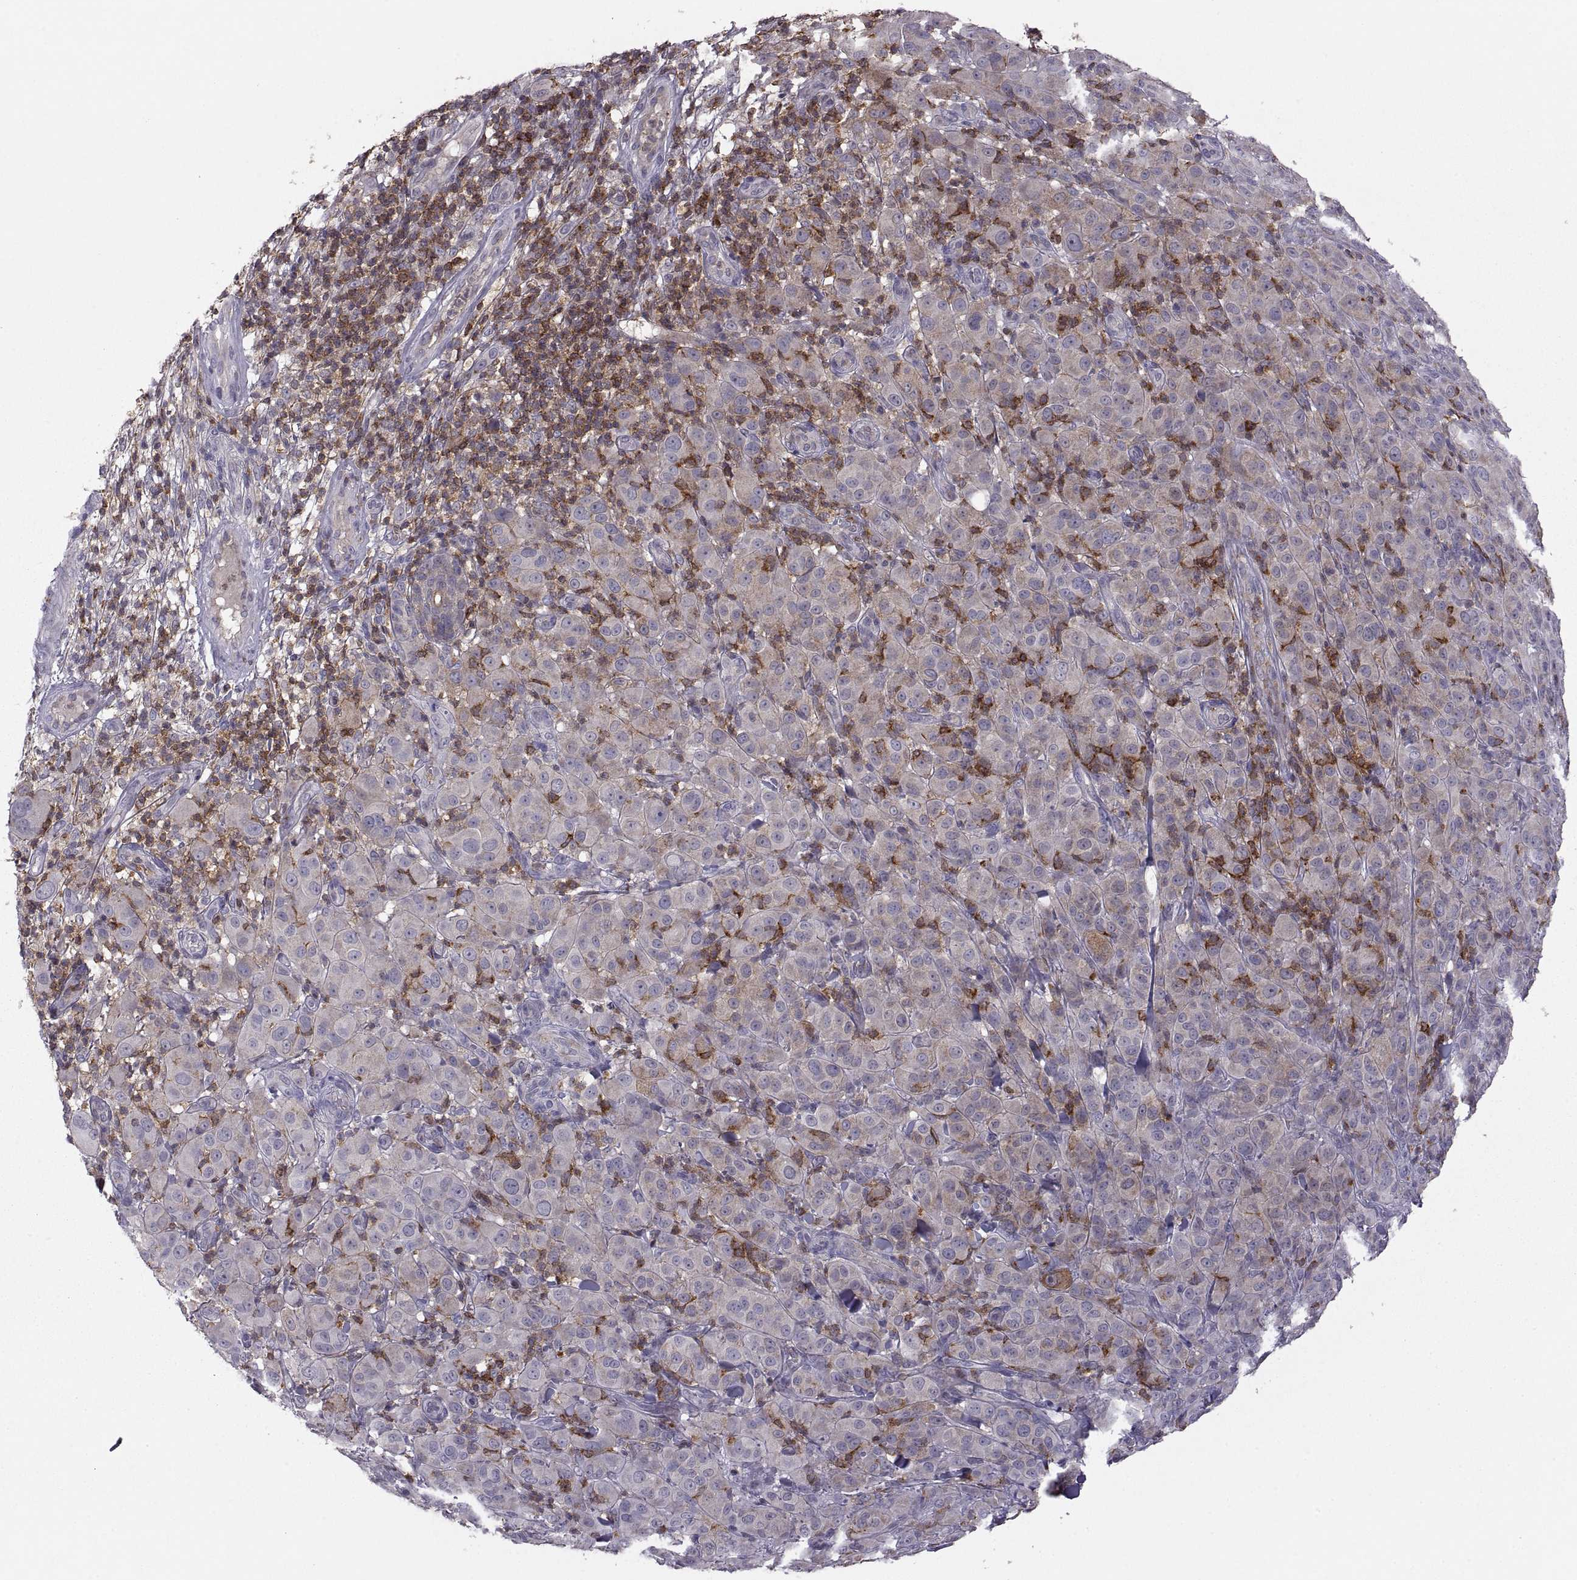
{"staining": {"intensity": "weak", "quantity": "25%-75%", "location": "cytoplasmic/membranous"}, "tissue": "melanoma", "cell_type": "Tumor cells", "image_type": "cancer", "snomed": [{"axis": "morphology", "description": "Malignant melanoma, NOS"}, {"axis": "topography", "description": "Skin"}], "caption": "A brown stain highlights weak cytoplasmic/membranous positivity of a protein in human melanoma tumor cells. (DAB (3,3'-diaminobenzidine) IHC, brown staining for protein, blue staining for nuclei).", "gene": "EZR", "patient": {"sex": "female", "age": 87}}